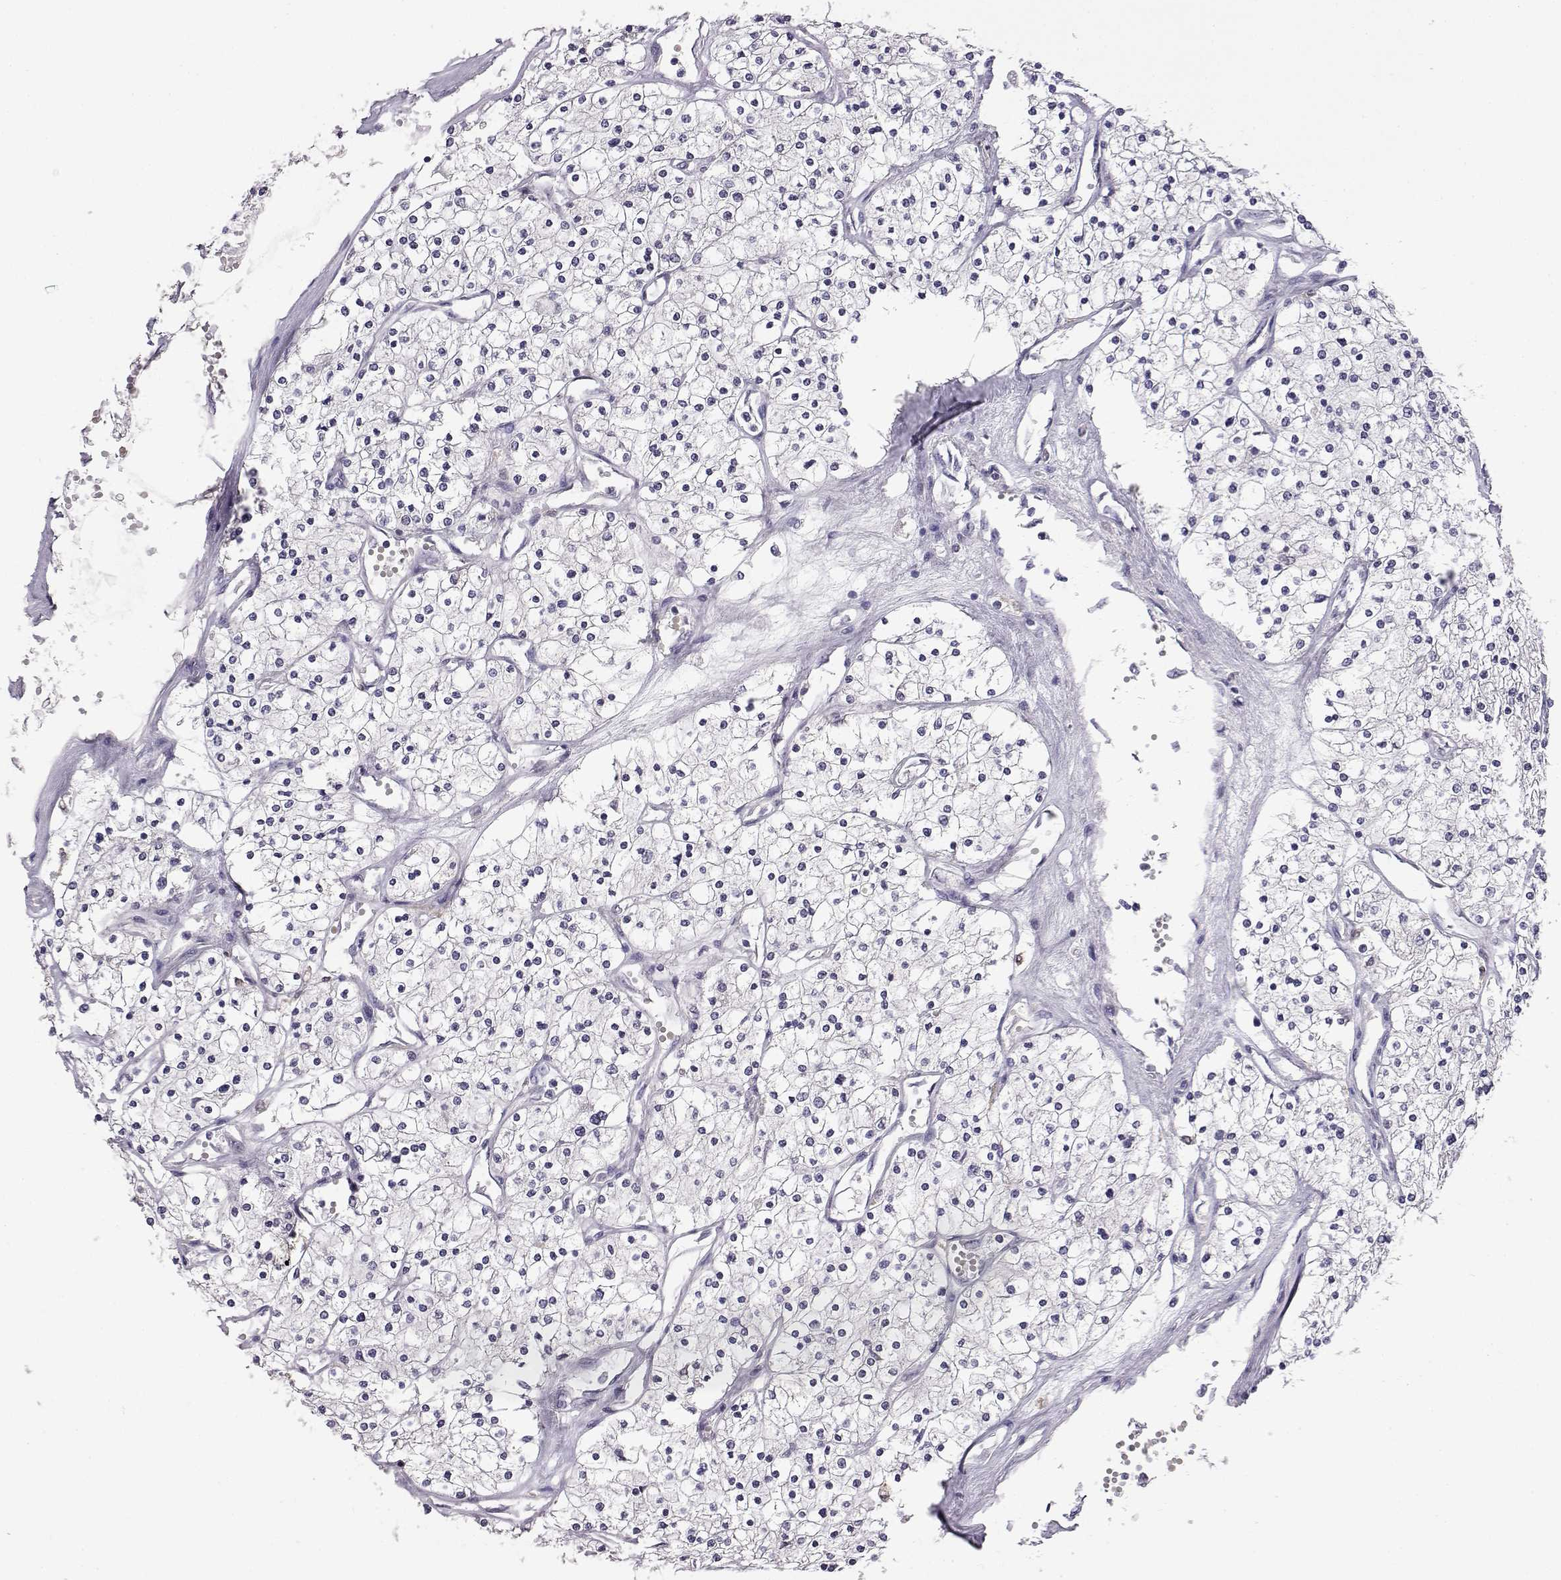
{"staining": {"intensity": "negative", "quantity": "none", "location": "none"}, "tissue": "renal cancer", "cell_type": "Tumor cells", "image_type": "cancer", "snomed": [{"axis": "morphology", "description": "Adenocarcinoma, NOS"}, {"axis": "topography", "description": "Kidney"}], "caption": "Immunohistochemical staining of renal adenocarcinoma reveals no significant staining in tumor cells.", "gene": "AKR1B1", "patient": {"sex": "male", "age": 80}}